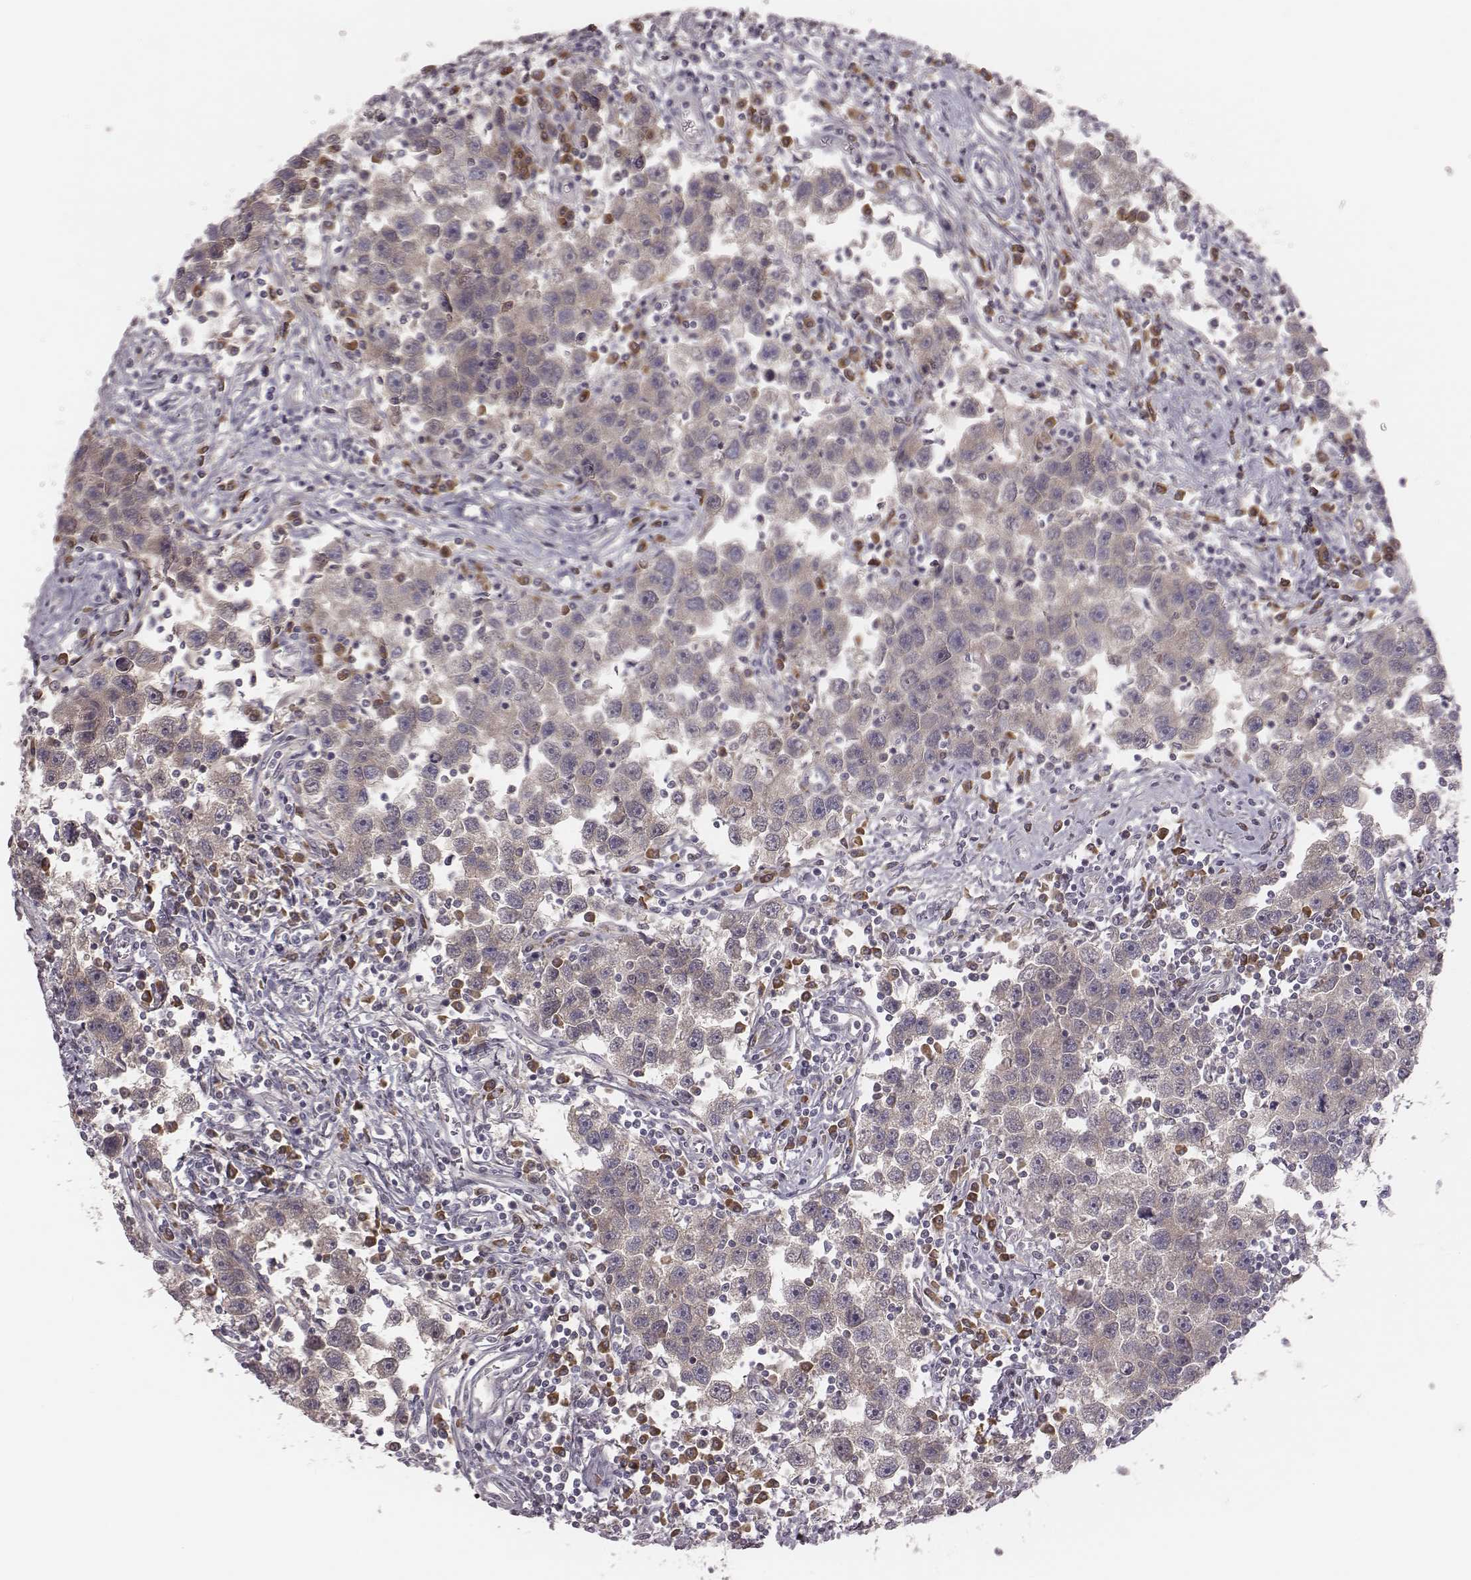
{"staining": {"intensity": "weak", "quantity": "<25%", "location": "cytoplasmic/membranous"}, "tissue": "testis cancer", "cell_type": "Tumor cells", "image_type": "cancer", "snomed": [{"axis": "morphology", "description": "Seminoma, NOS"}, {"axis": "topography", "description": "Testis"}], "caption": "Immunohistochemical staining of human testis cancer (seminoma) reveals no significant expression in tumor cells.", "gene": "P2RX5", "patient": {"sex": "male", "age": 30}}